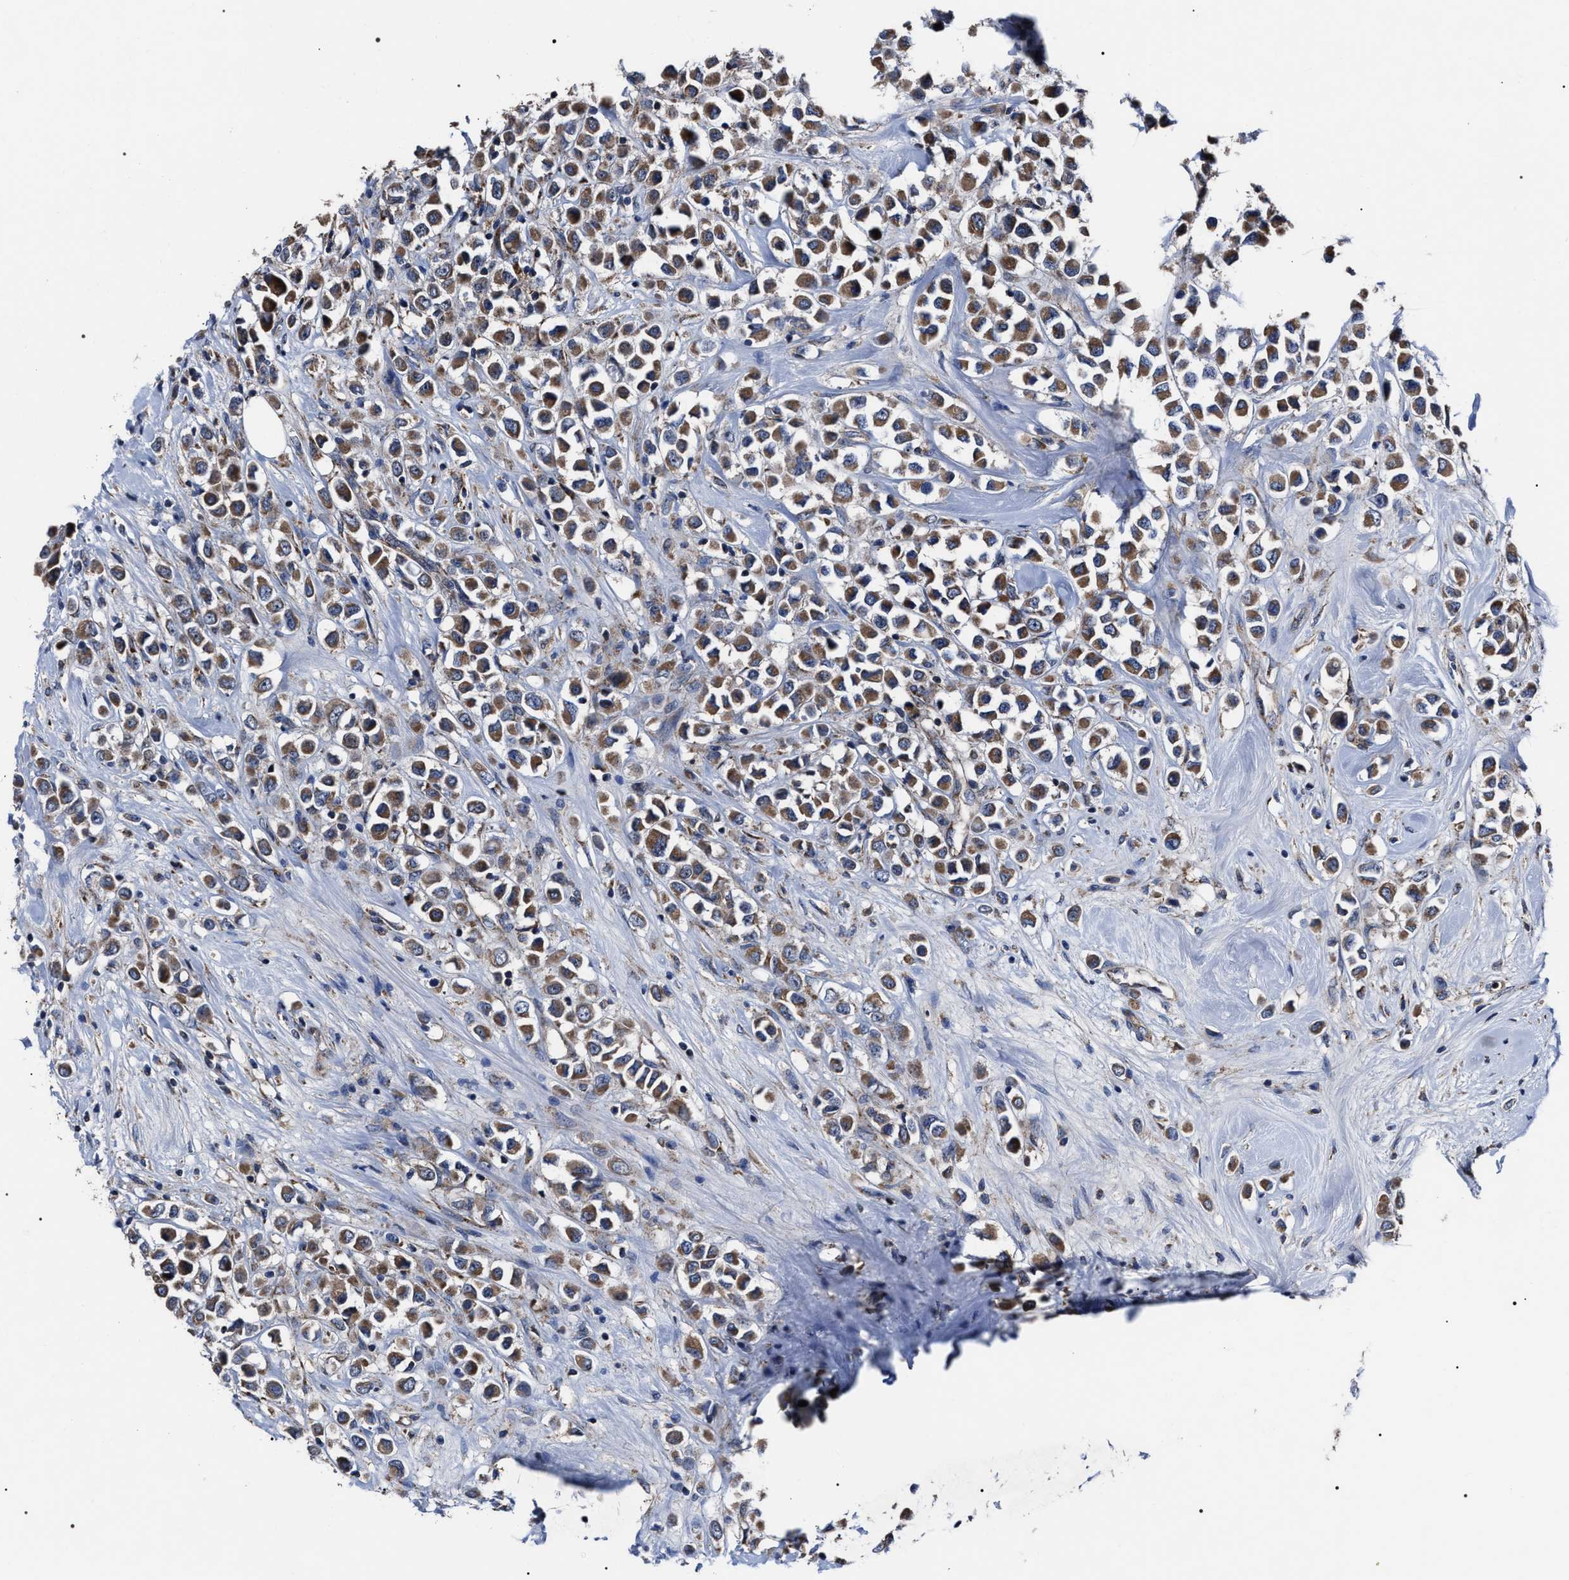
{"staining": {"intensity": "moderate", "quantity": ">75%", "location": "cytoplasmic/membranous"}, "tissue": "breast cancer", "cell_type": "Tumor cells", "image_type": "cancer", "snomed": [{"axis": "morphology", "description": "Duct carcinoma"}, {"axis": "topography", "description": "Breast"}], "caption": "Infiltrating ductal carcinoma (breast) was stained to show a protein in brown. There is medium levels of moderate cytoplasmic/membranous staining in approximately >75% of tumor cells. The staining was performed using DAB (3,3'-diaminobenzidine), with brown indicating positive protein expression. Nuclei are stained blue with hematoxylin.", "gene": "MACC1", "patient": {"sex": "female", "age": 61}}